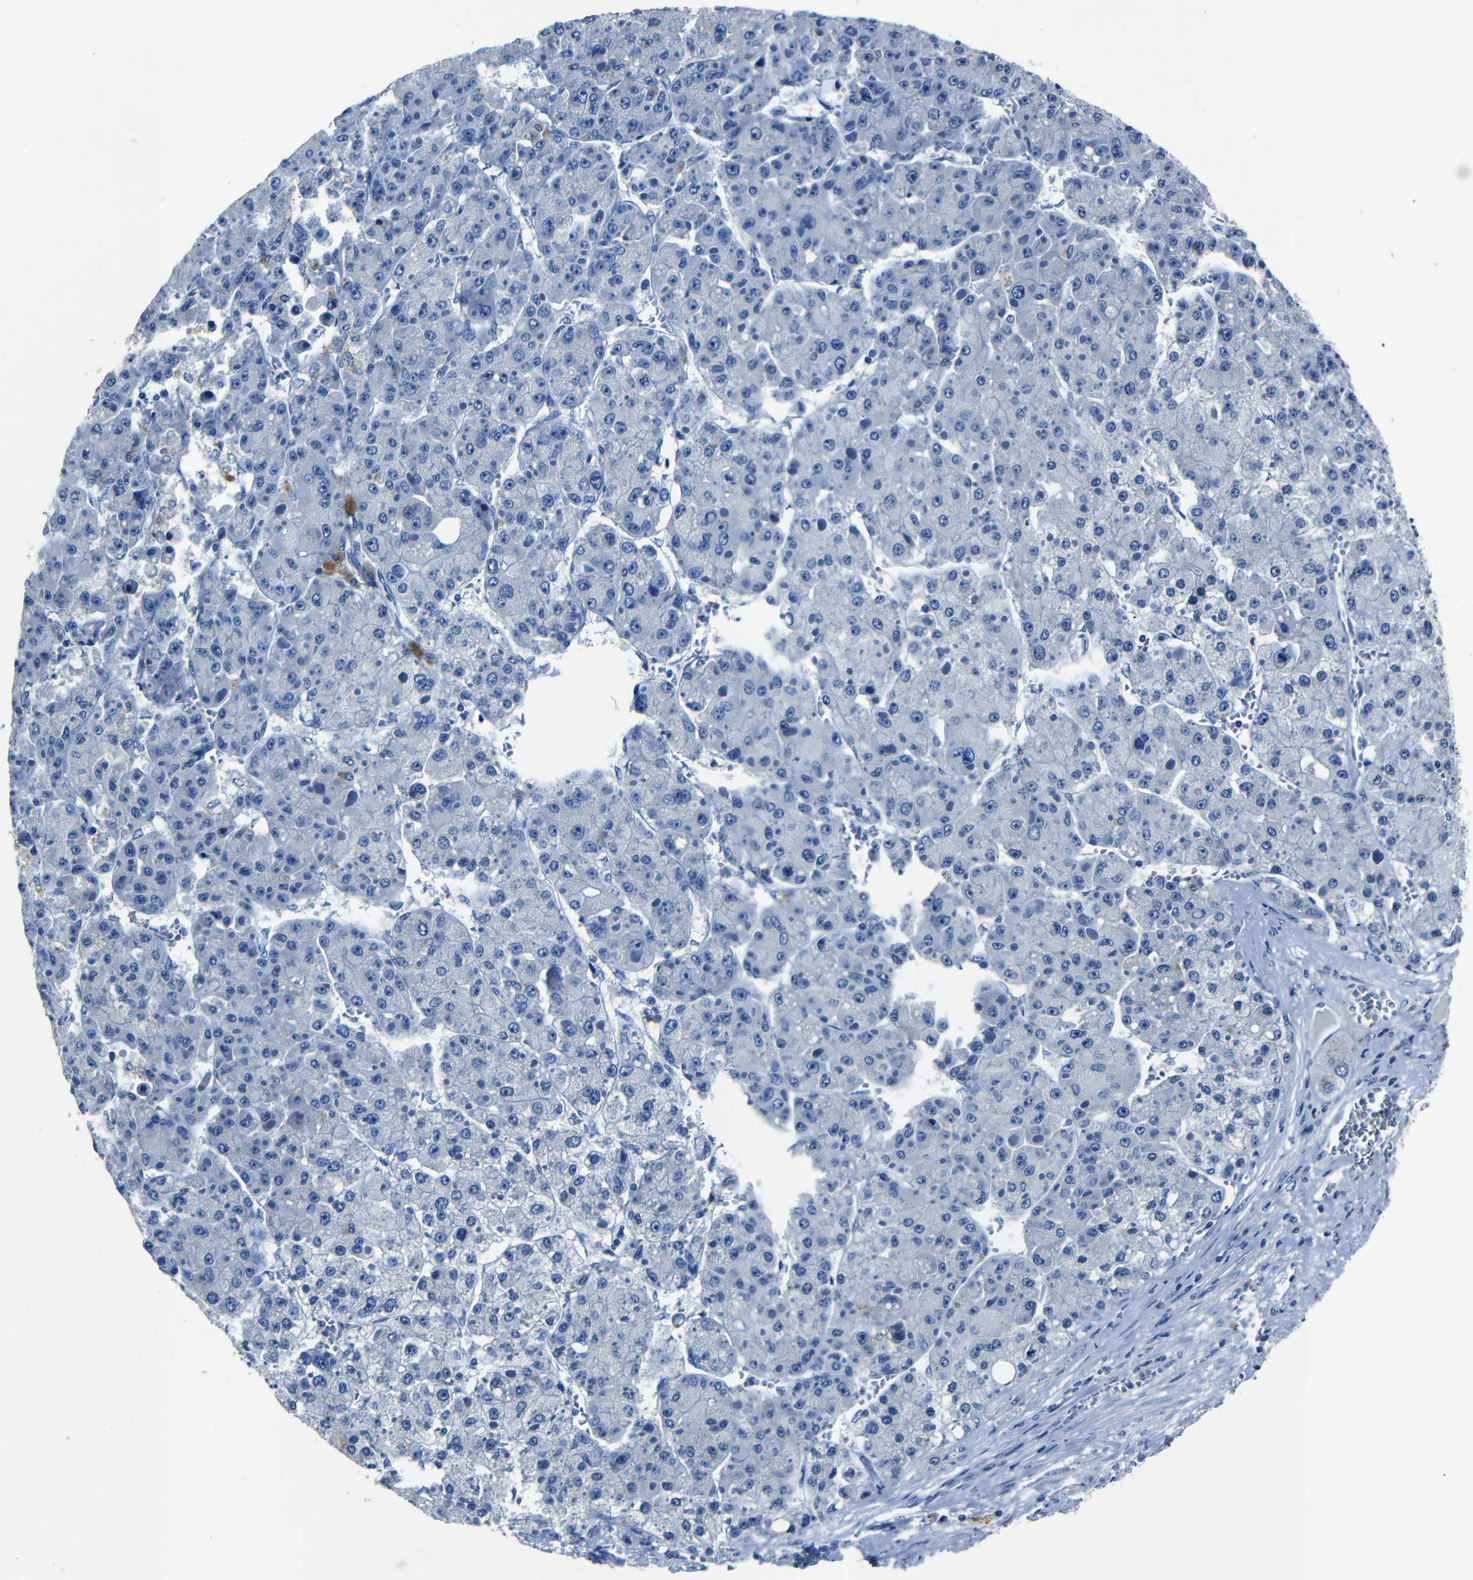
{"staining": {"intensity": "negative", "quantity": "none", "location": "none"}, "tissue": "liver cancer", "cell_type": "Tumor cells", "image_type": "cancer", "snomed": [{"axis": "morphology", "description": "Carcinoma, Hepatocellular, NOS"}, {"axis": "topography", "description": "Liver"}], "caption": "Hepatocellular carcinoma (liver) was stained to show a protein in brown. There is no significant expression in tumor cells.", "gene": "NCMAP", "patient": {"sex": "female", "age": 73}}